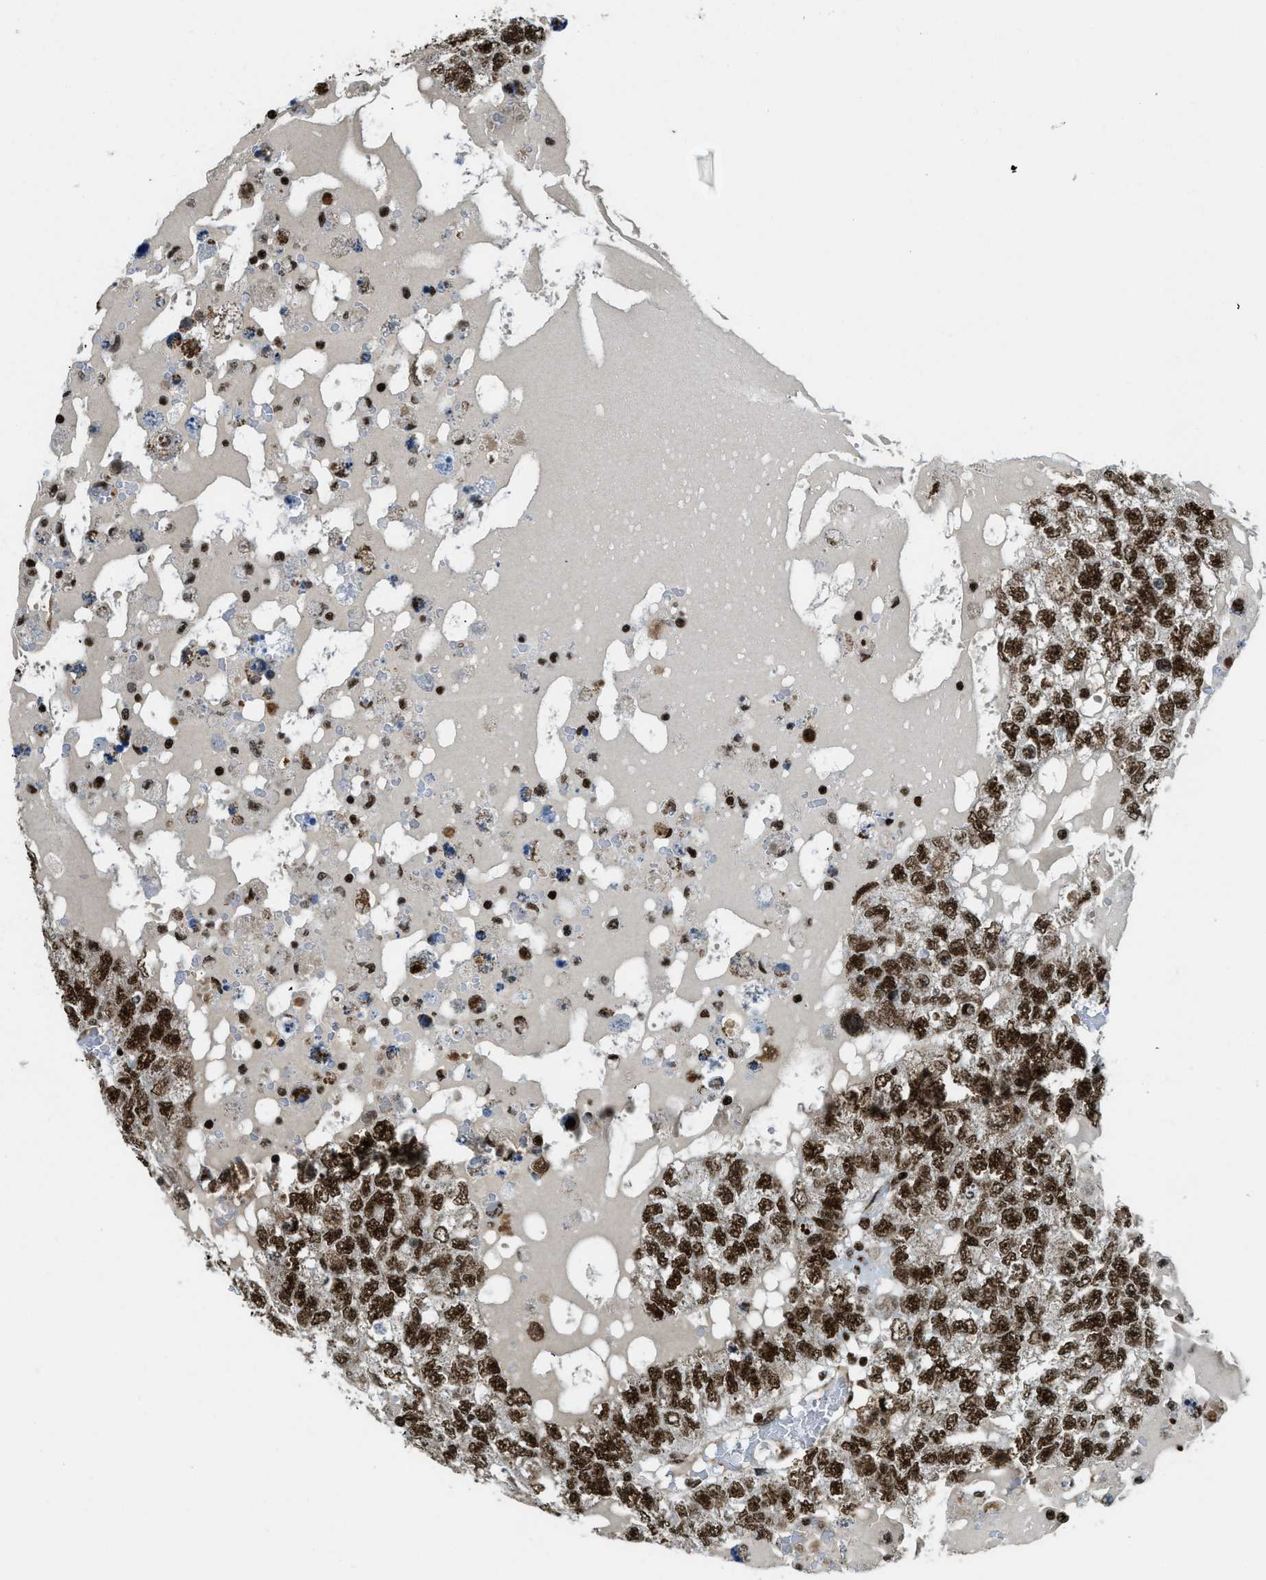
{"staining": {"intensity": "strong", "quantity": ">75%", "location": "nuclear"}, "tissue": "testis cancer", "cell_type": "Tumor cells", "image_type": "cancer", "snomed": [{"axis": "morphology", "description": "Carcinoma, Embryonal, NOS"}, {"axis": "topography", "description": "Testis"}], "caption": "There is high levels of strong nuclear expression in tumor cells of embryonal carcinoma (testis), as demonstrated by immunohistochemical staining (brown color).", "gene": "GABPB1", "patient": {"sex": "male", "age": 36}}